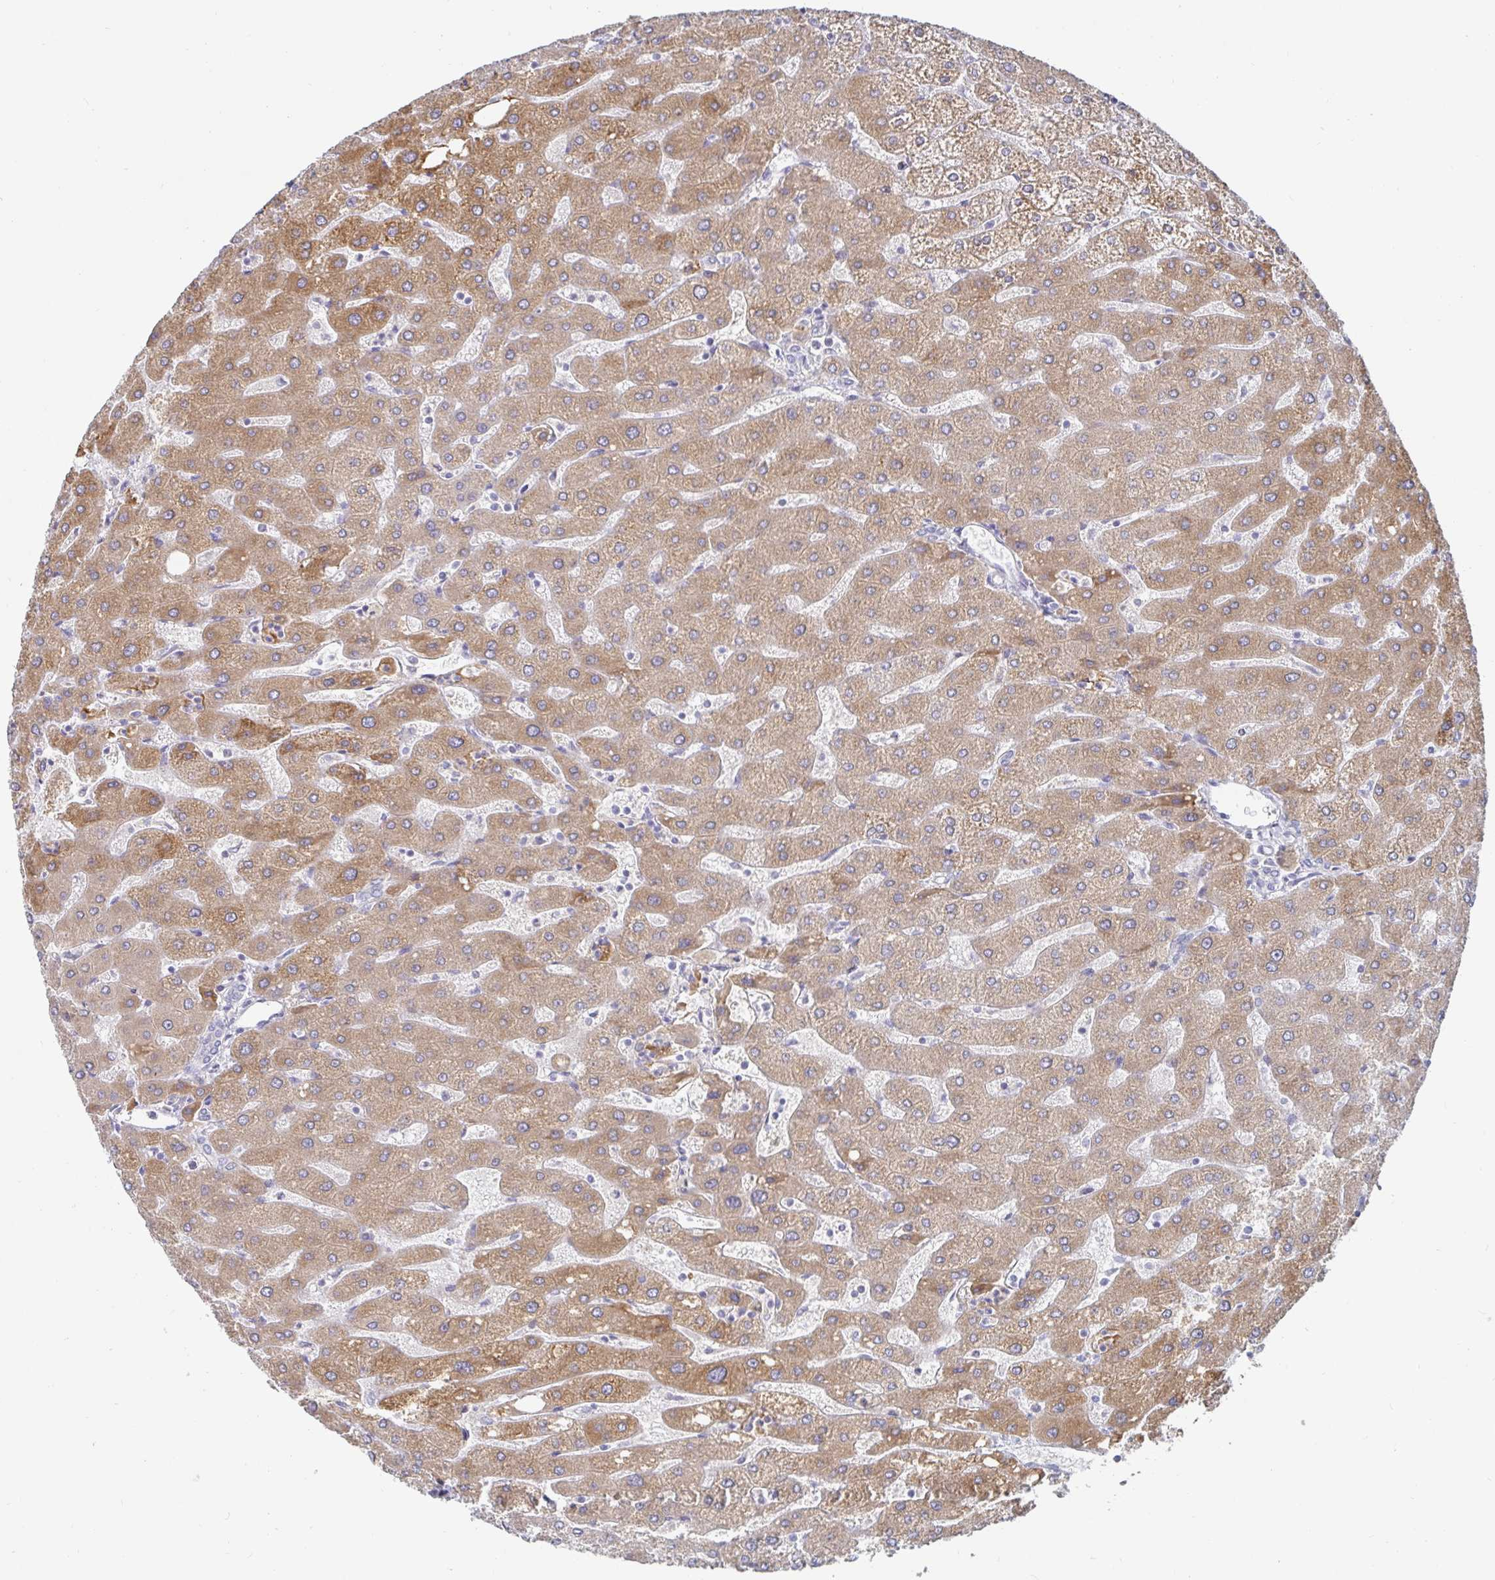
{"staining": {"intensity": "weak", "quantity": ">75%", "location": "cytoplasmic/membranous"}, "tissue": "liver", "cell_type": "Cholangiocytes", "image_type": "normal", "snomed": [{"axis": "morphology", "description": "Normal tissue, NOS"}, {"axis": "topography", "description": "Liver"}], "caption": "The photomicrograph displays immunohistochemical staining of unremarkable liver. There is weak cytoplasmic/membranous staining is appreciated in about >75% of cholangiocytes. (Stains: DAB in brown, nuclei in blue, Microscopy: brightfield microscopy at high magnification).", "gene": "SPPL3", "patient": {"sex": "male", "age": 67}}